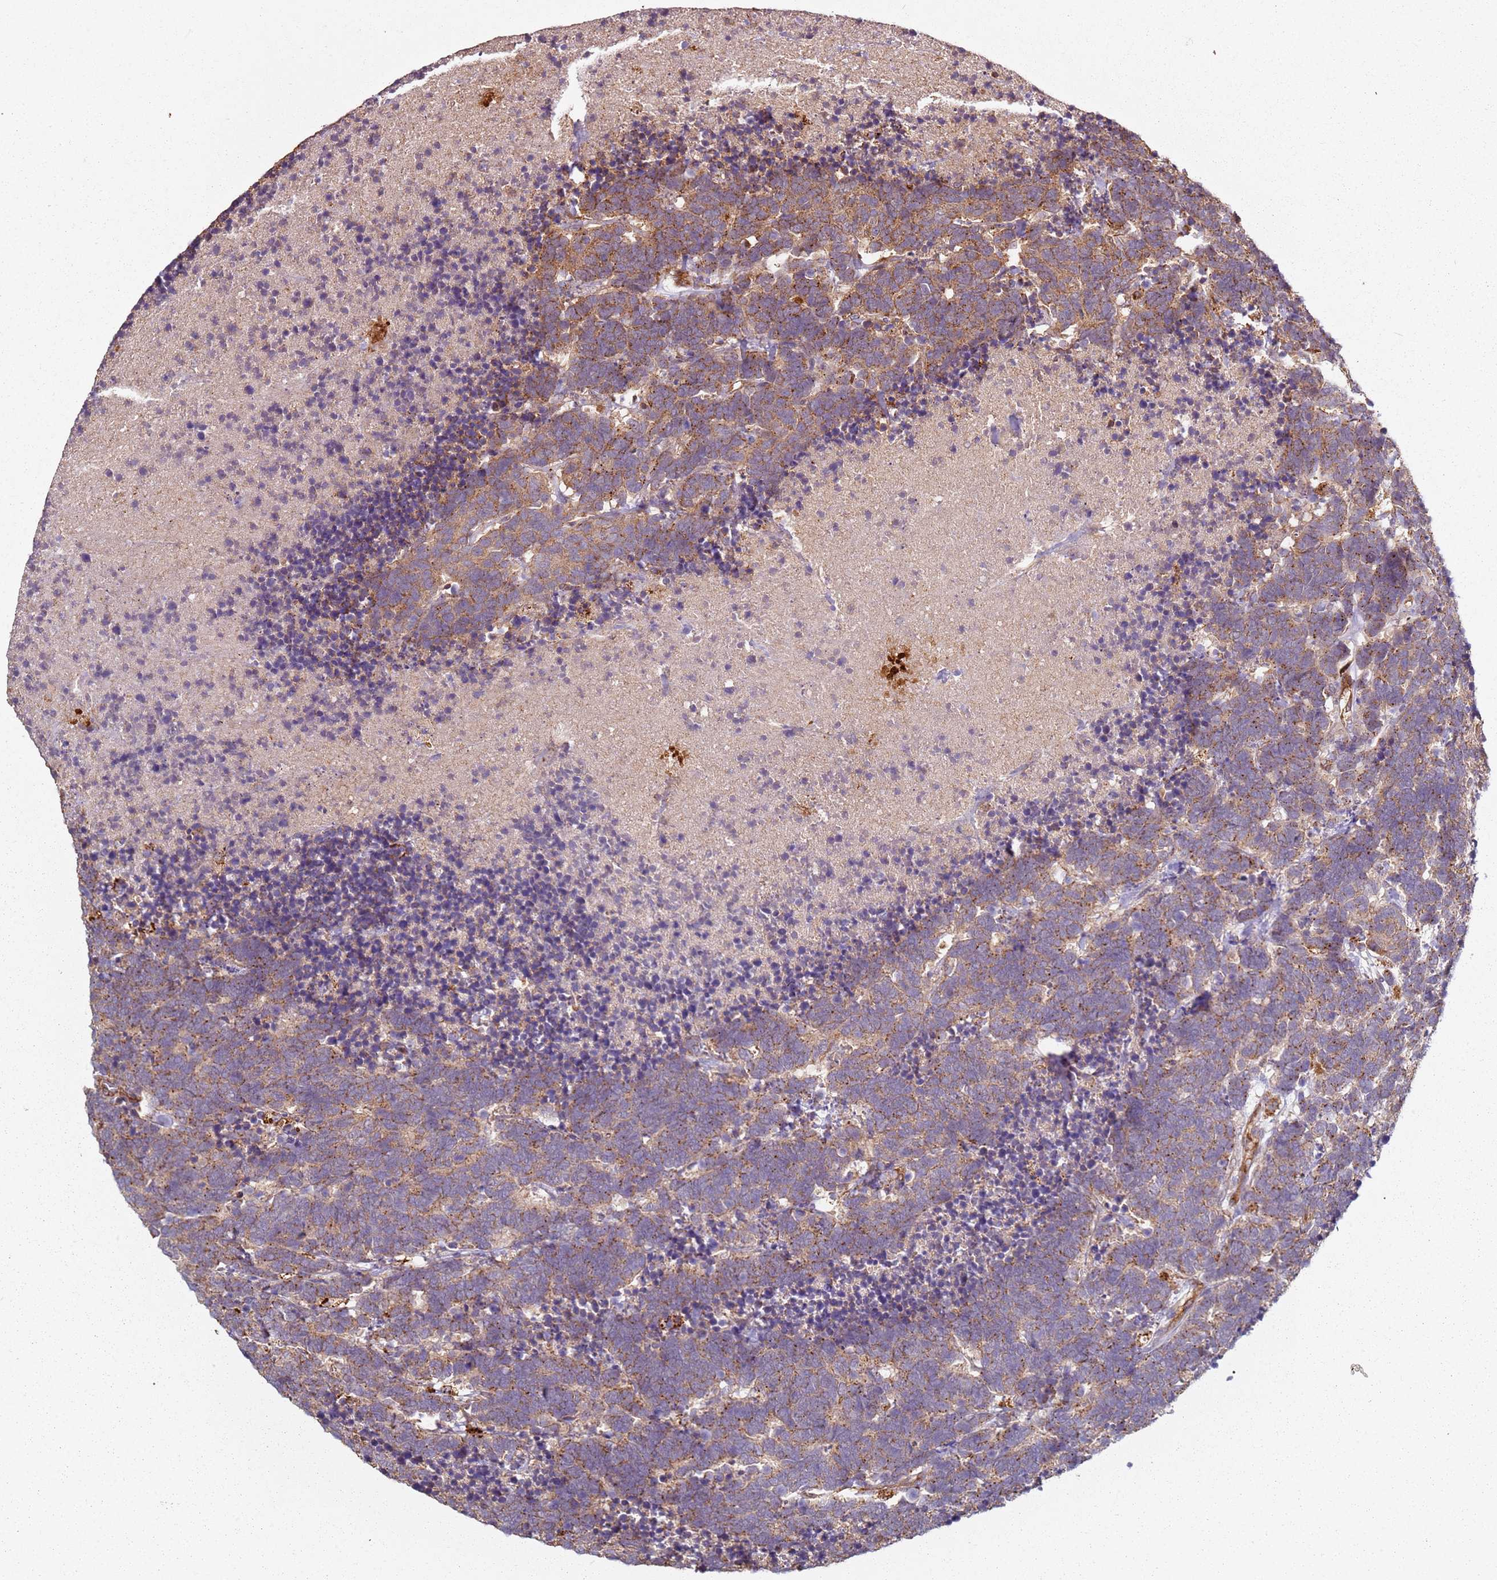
{"staining": {"intensity": "moderate", "quantity": ">75%", "location": "cytoplasmic/membranous"}, "tissue": "carcinoid", "cell_type": "Tumor cells", "image_type": "cancer", "snomed": [{"axis": "morphology", "description": "Carcinoma, NOS"}, {"axis": "morphology", "description": "Carcinoid, malignant, NOS"}, {"axis": "topography", "description": "Urinary bladder"}], "caption": "Protein staining exhibits moderate cytoplasmic/membranous expression in approximately >75% of tumor cells in carcinoma.", "gene": "SCGB2B2", "patient": {"sex": "male", "age": 57}}